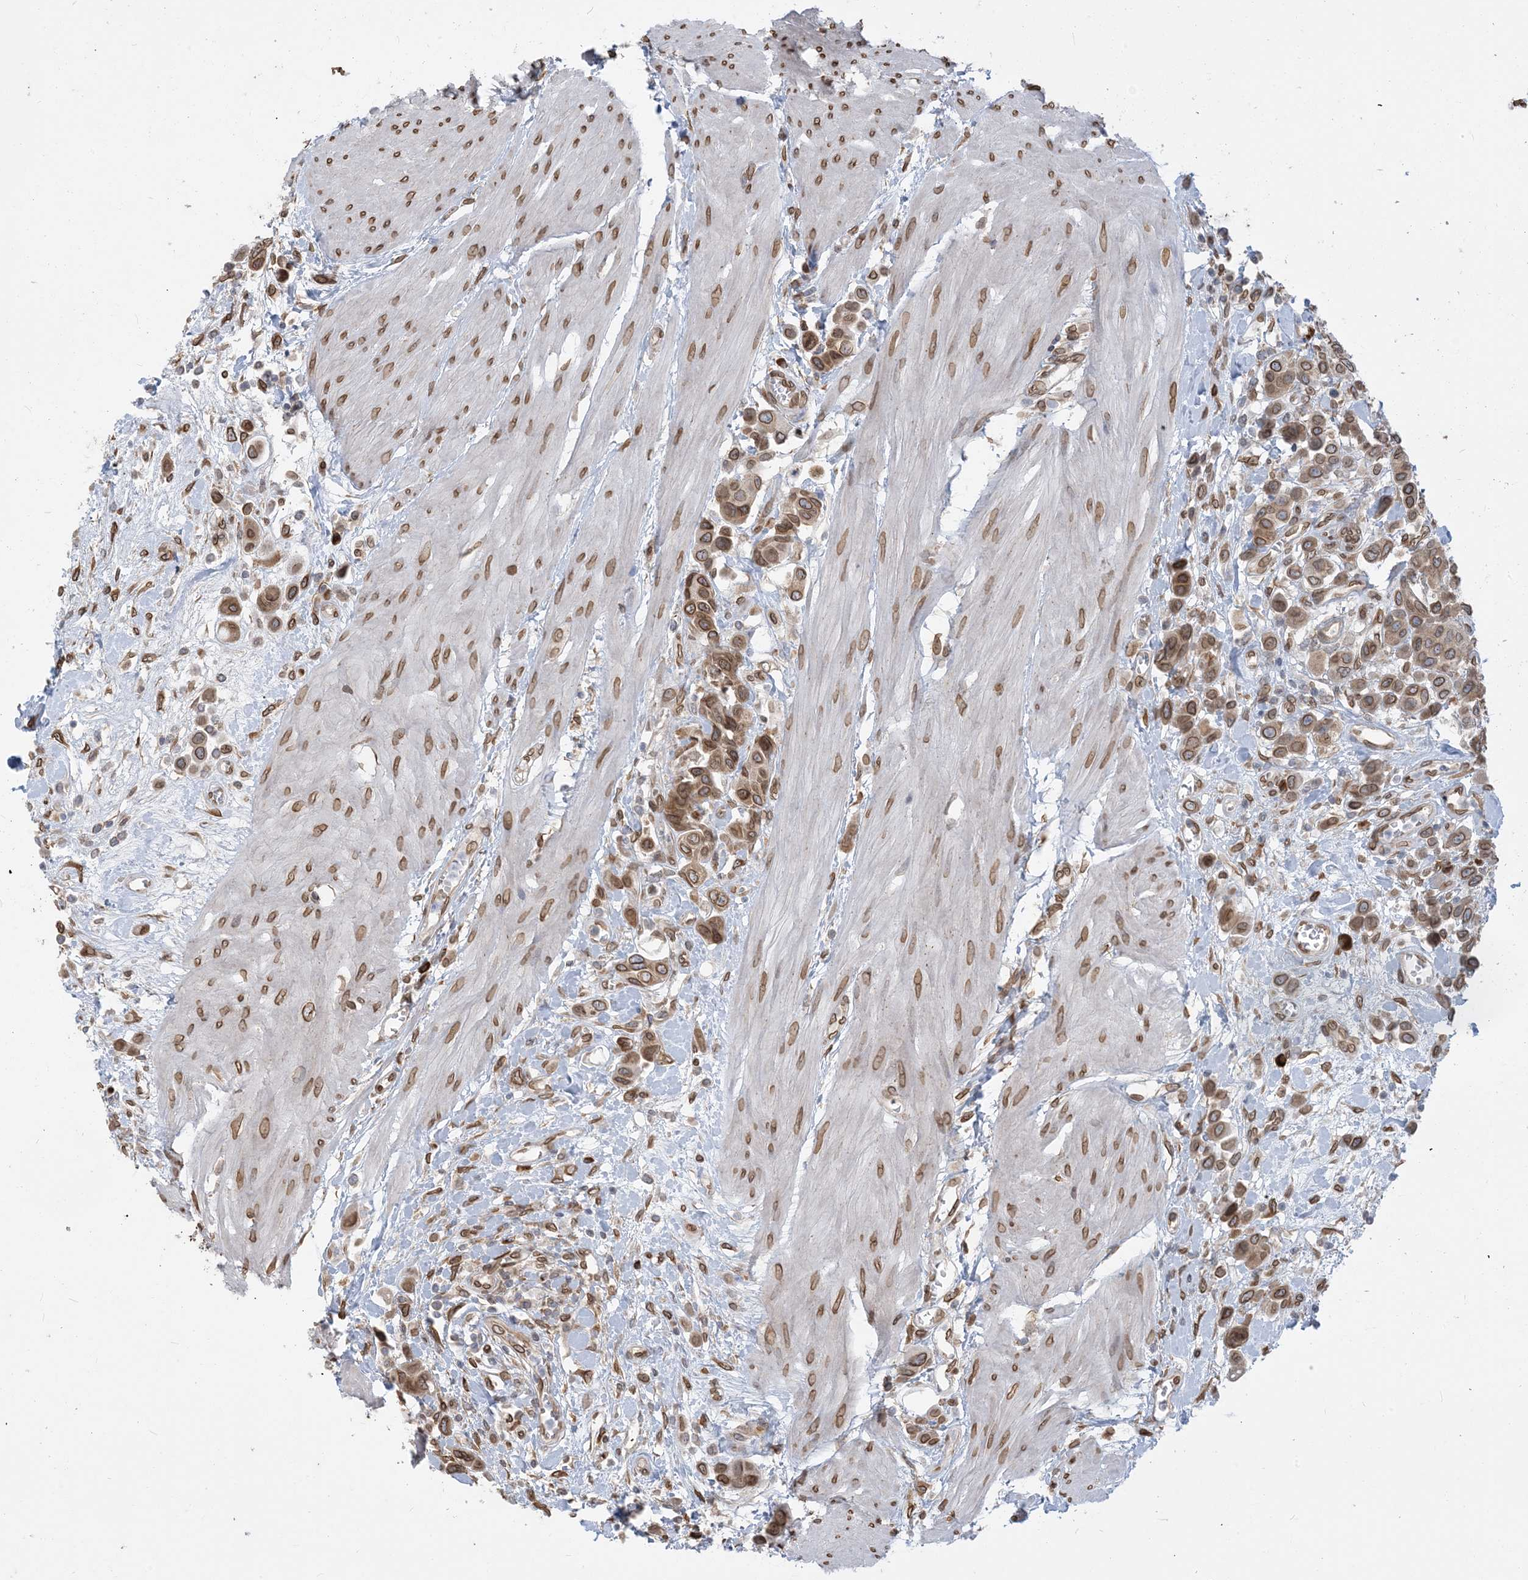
{"staining": {"intensity": "moderate", "quantity": ">75%", "location": "cytoplasmic/membranous,nuclear"}, "tissue": "urothelial cancer", "cell_type": "Tumor cells", "image_type": "cancer", "snomed": [{"axis": "morphology", "description": "Urothelial carcinoma, High grade"}, {"axis": "topography", "description": "Urinary bladder"}], "caption": "Urothelial cancer was stained to show a protein in brown. There is medium levels of moderate cytoplasmic/membranous and nuclear expression in approximately >75% of tumor cells. (Brightfield microscopy of DAB IHC at high magnification).", "gene": "WWP1", "patient": {"sex": "male", "age": 50}}